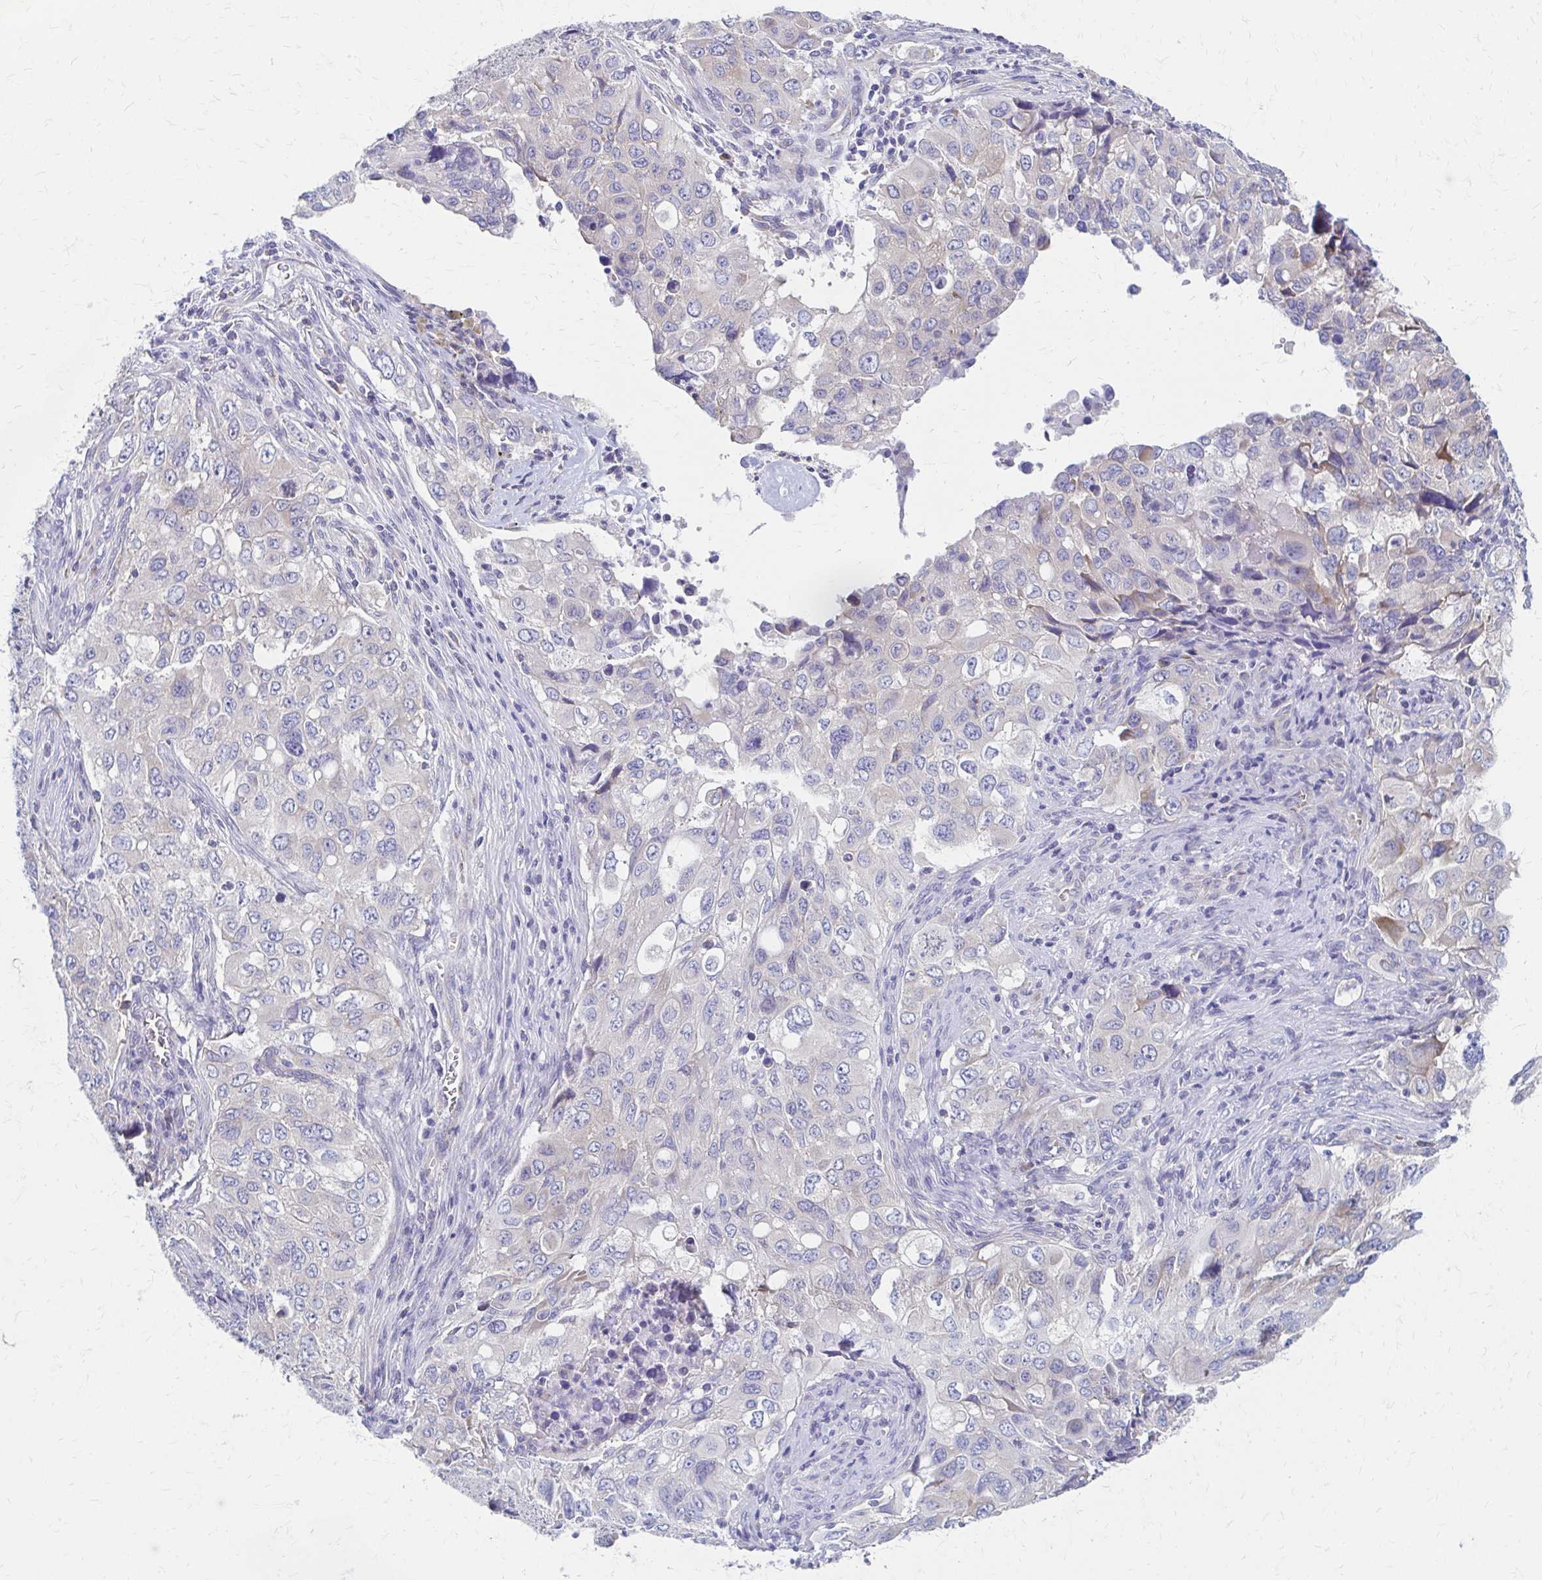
{"staining": {"intensity": "negative", "quantity": "none", "location": "none"}, "tissue": "lung cancer", "cell_type": "Tumor cells", "image_type": "cancer", "snomed": [{"axis": "morphology", "description": "Adenocarcinoma, NOS"}, {"axis": "morphology", "description": "Adenocarcinoma, metastatic, NOS"}, {"axis": "topography", "description": "Lymph node"}, {"axis": "topography", "description": "Lung"}], "caption": "This is an immunohistochemistry micrograph of human metastatic adenocarcinoma (lung). There is no positivity in tumor cells.", "gene": "RPL27A", "patient": {"sex": "female", "age": 42}}